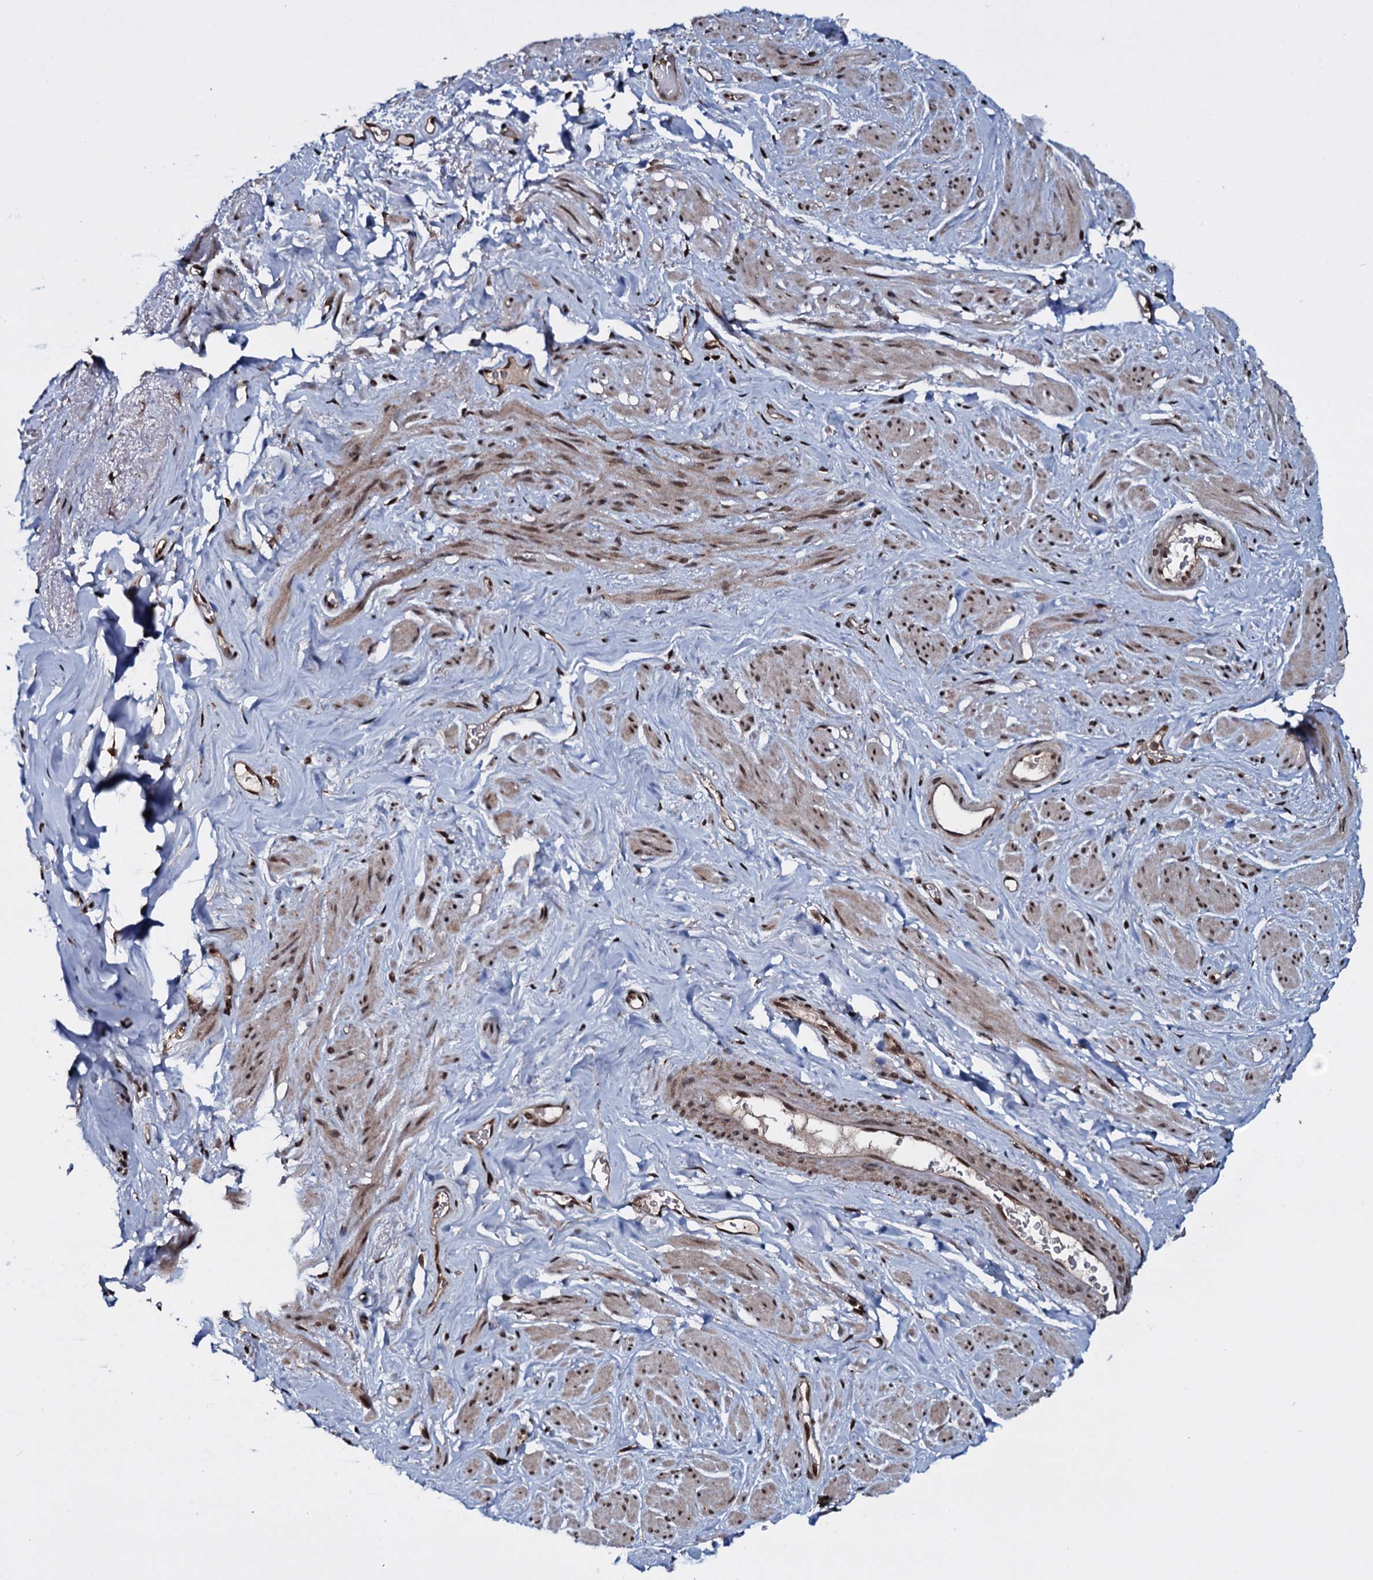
{"staining": {"intensity": "moderate", "quantity": "25%-75%", "location": "nuclear"}, "tissue": "smooth muscle", "cell_type": "Smooth muscle cells", "image_type": "normal", "snomed": [{"axis": "morphology", "description": "Normal tissue, NOS"}, {"axis": "topography", "description": "Smooth muscle"}, {"axis": "topography", "description": "Peripheral nerve tissue"}], "caption": "Protein expression analysis of unremarkable human smooth muscle reveals moderate nuclear expression in about 25%-75% of smooth muscle cells.", "gene": "HDDC3", "patient": {"sex": "male", "age": 69}}